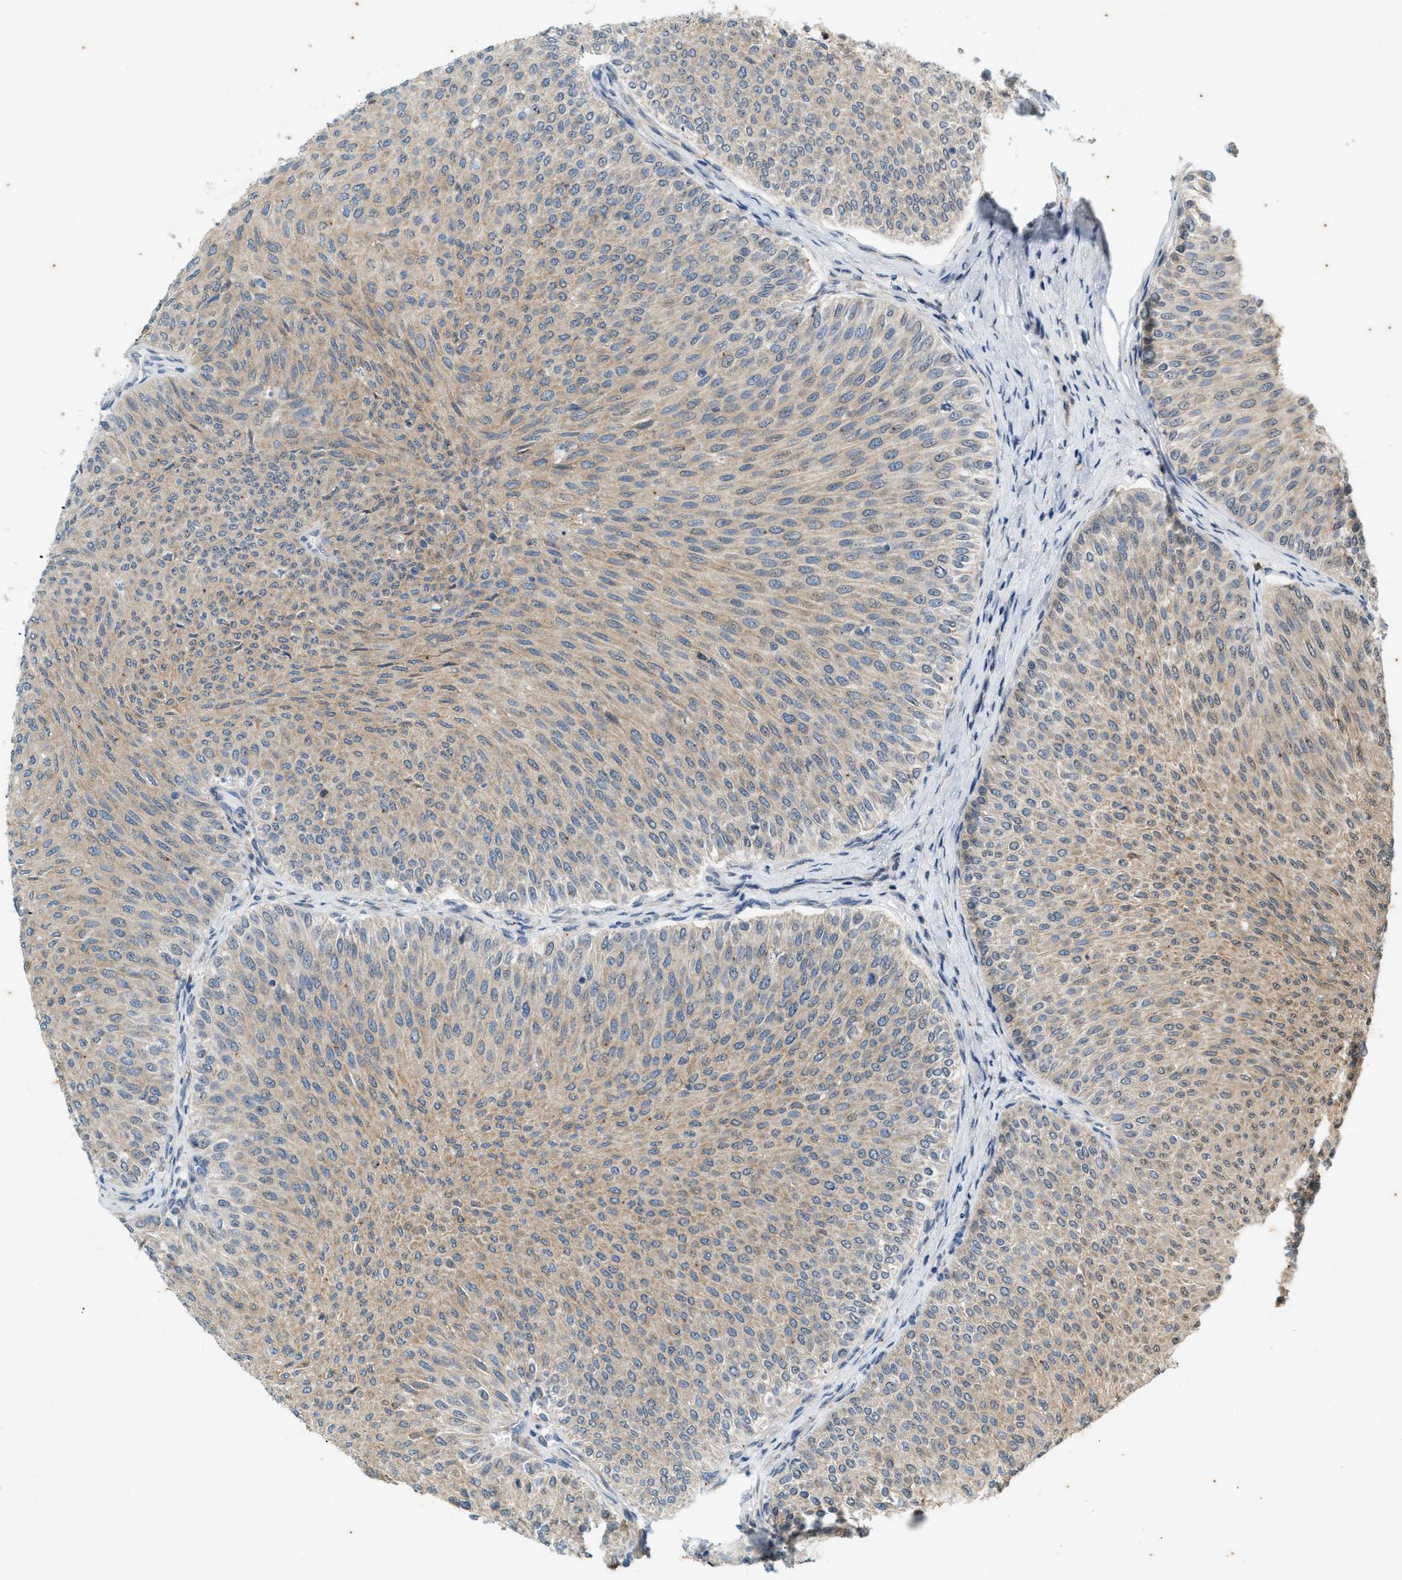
{"staining": {"intensity": "weak", "quantity": ">75%", "location": "cytoplasmic/membranous"}, "tissue": "urothelial cancer", "cell_type": "Tumor cells", "image_type": "cancer", "snomed": [{"axis": "morphology", "description": "Urothelial carcinoma, Low grade"}, {"axis": "topography", "description": "Urinary bladder"}], "caption": "Urothelial carcinoma (low-grade) stained for a protein demonstrates weak cytoplasmic/membranous positivity in tumor cells. (DAB (3,3'-diaminobenzidine) = brown stain, brightfield microscopy at high magnification).", "gene": "CHPF2", "patient": {"sex": "male", "age": 78}}